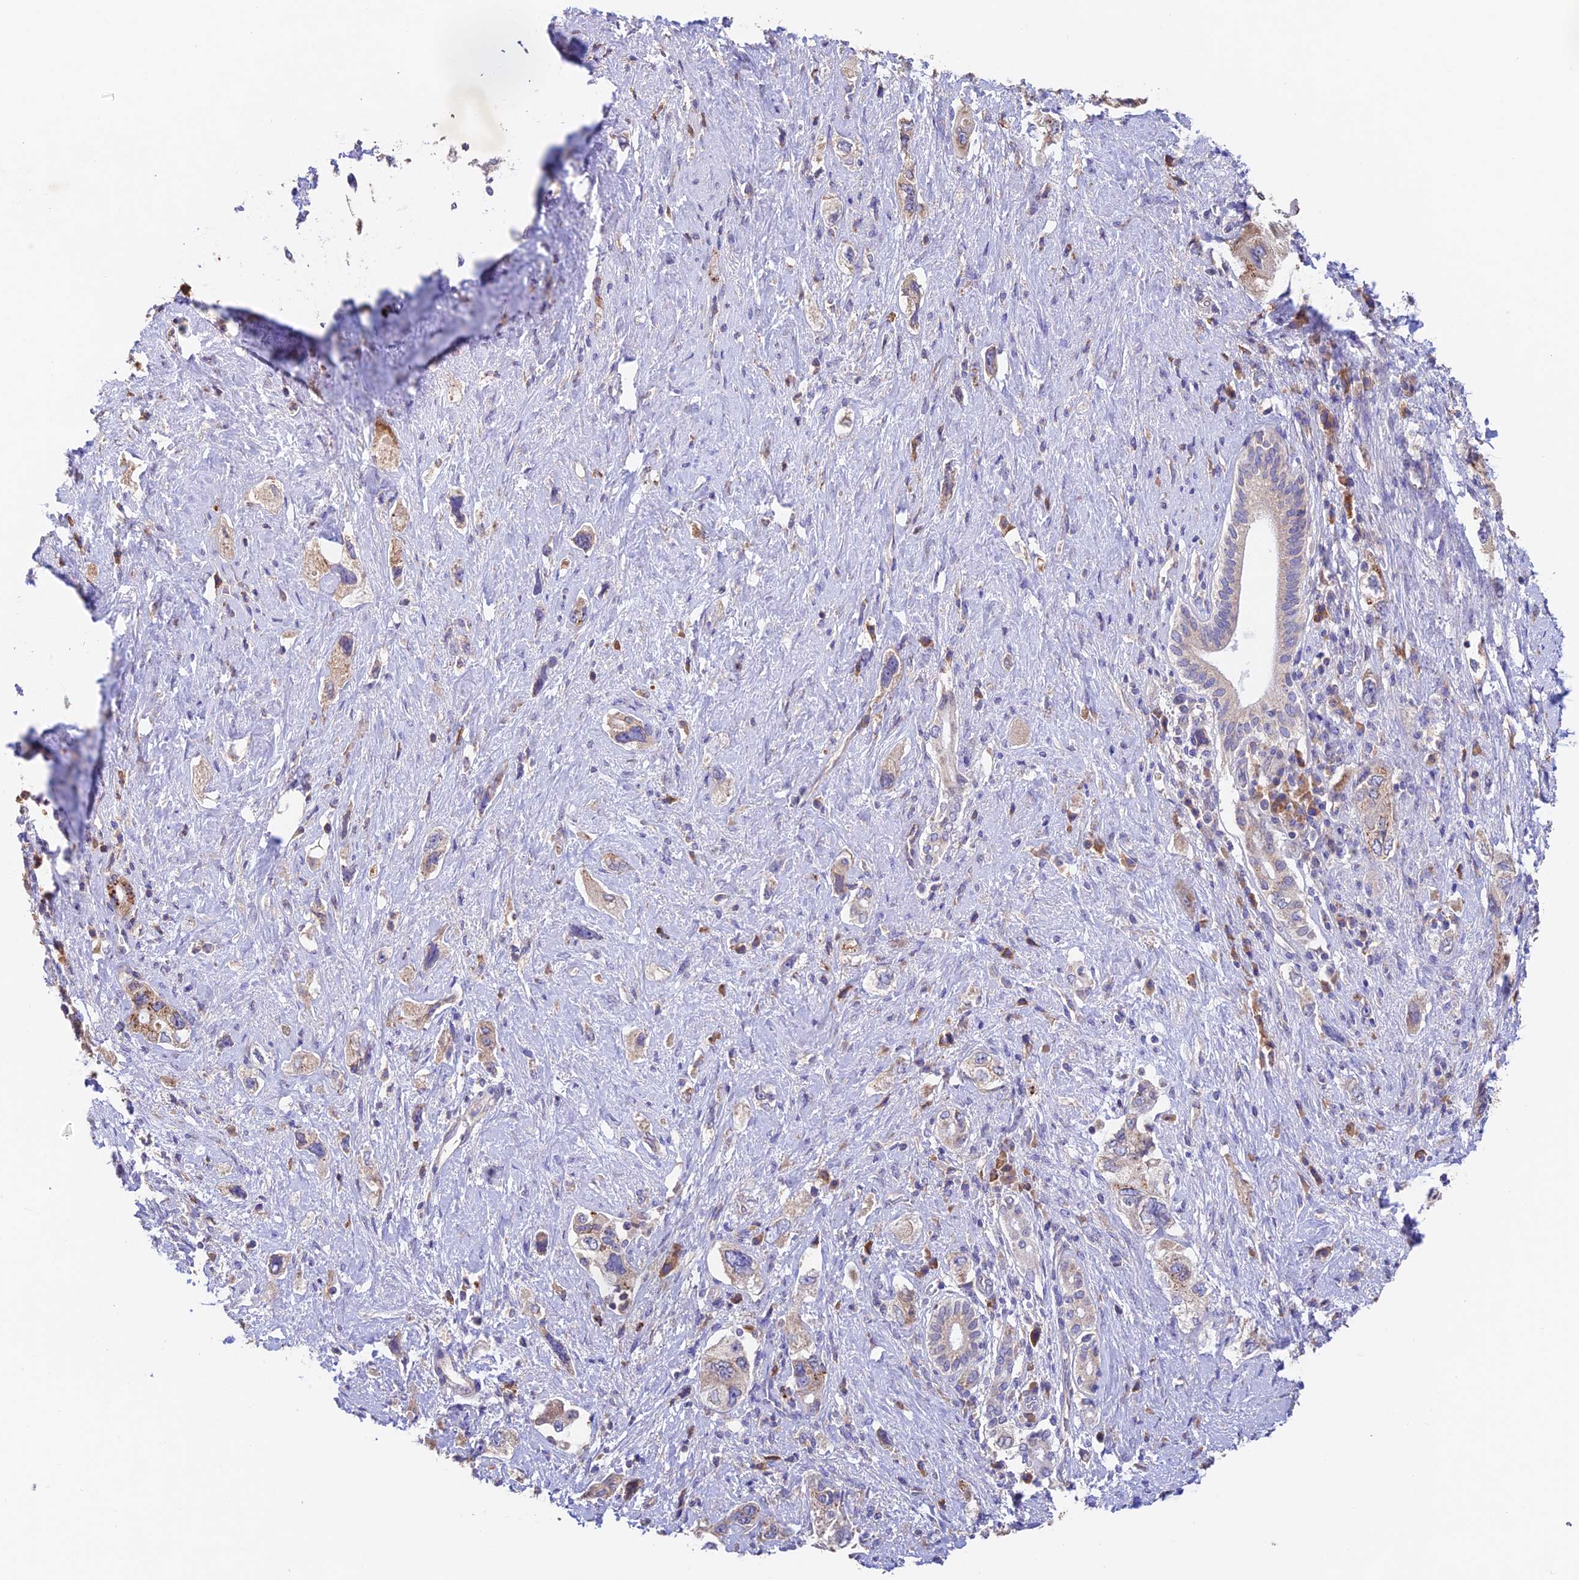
{"staining": {"intensity": "moderate", "quantity": "<25%", "location": "cytoplasmic/membranous"}, "tissue": "pancreatic cancer", "cell_type": "Tumor cells", "image_type": "cancer", "snomed": [{"axis": "morphology", "description": "Adenocarcinoma, NOS"}, {"axis": "topography", "description": "Pancreas"}], "caption": "Pancreatic cancer tissue exhibits moderate cytoplasmic/membranous staining in approximately <25% of tumor cells, visualized by immunohistochemistry. The protein of interest is stained brown, and the nuclei are stained in blue (DAB (3,3'-diaminobenzidine) IHC with brightfield microscopy, high magnification).", "gene": "EMC3", "patient": {"sex": "female", "age": 73}}